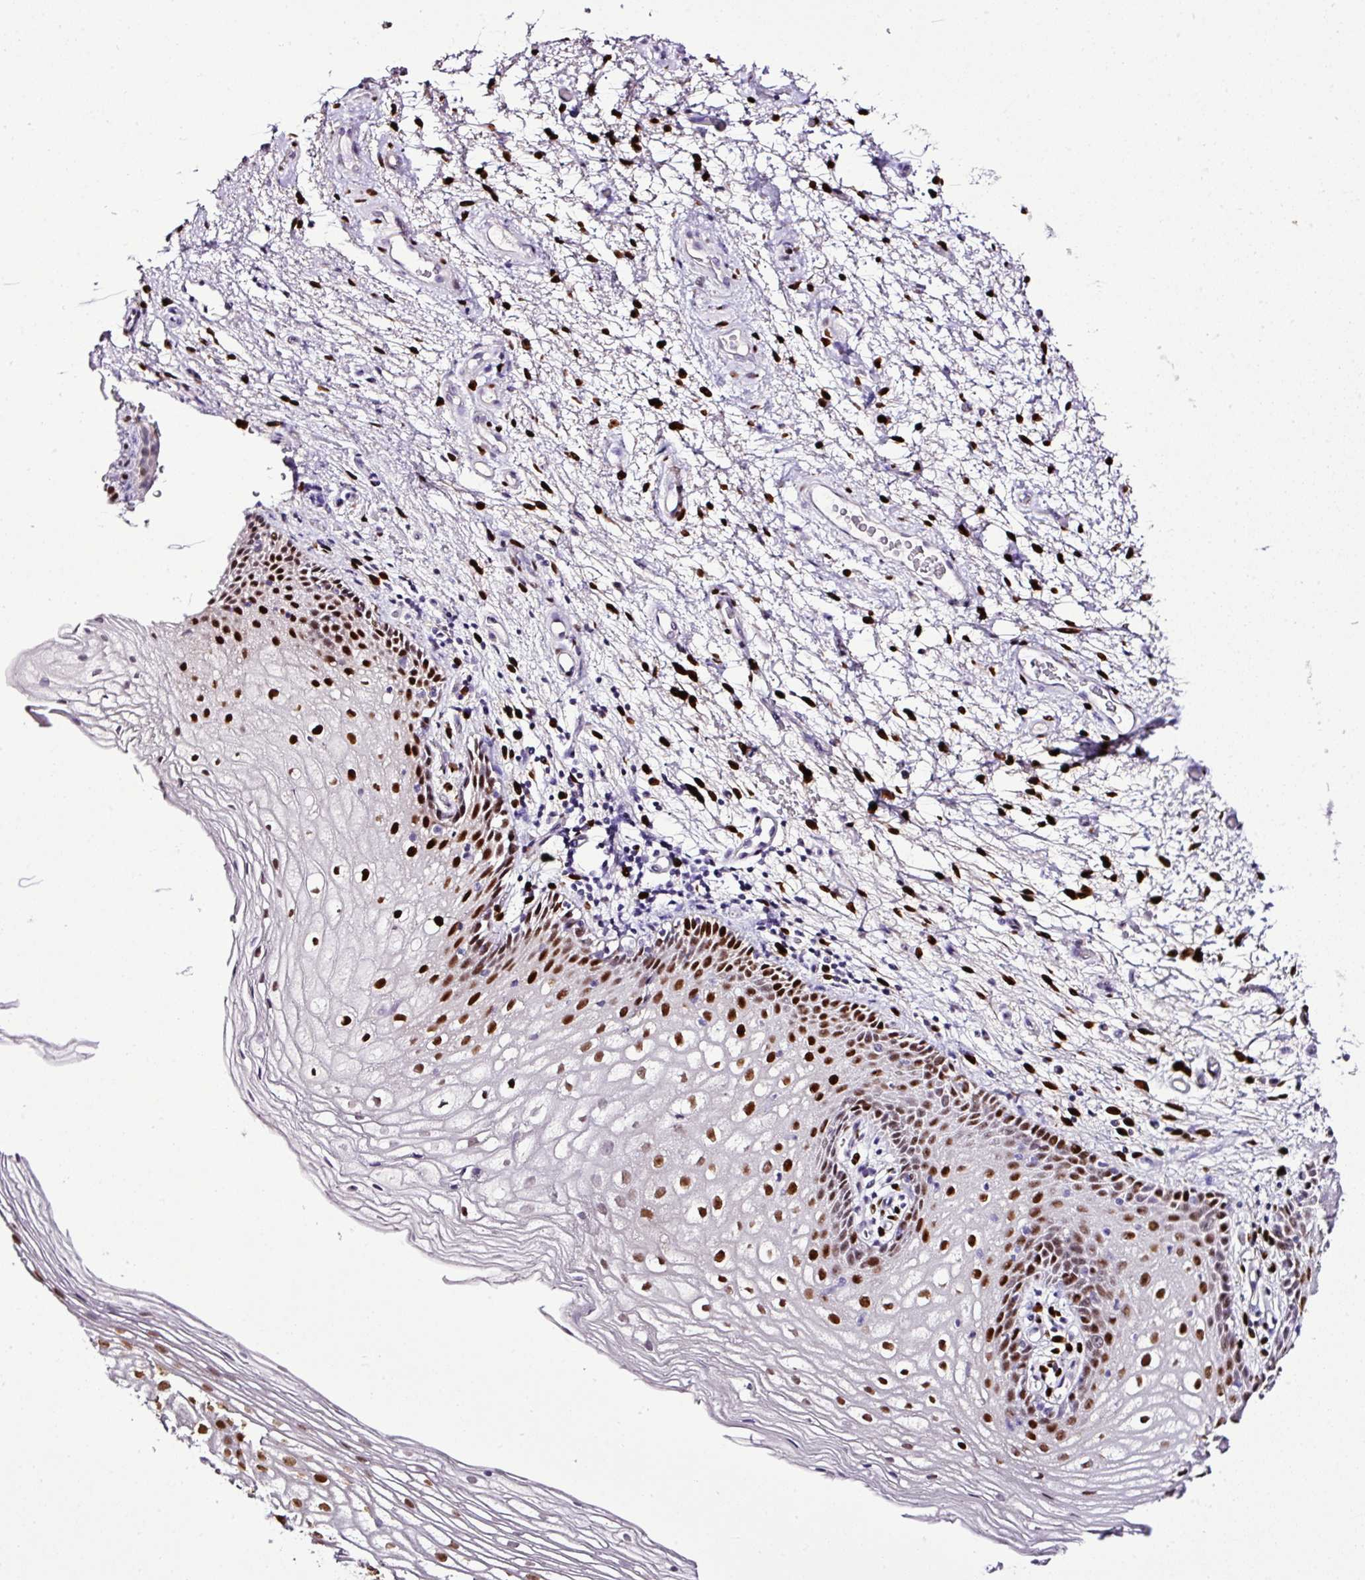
{"staining": {"intensity": "strong", "quantity": ">75%", "location": "nuclear"}, "tissue": "vagina", "cell_type": "Squamous epithelial cells", "image_type": "normal", "snomed": [{"axis": "morphology", "description": "Normal tissue, NOS"}, {"axis": "topography", "description": "Vagina"}], "caption": "Immunohistochemistry (IHC) micrograph of normal vagina: vagina stained using immunohistochemistry (IHC) exhibits high levels of strong protein expression localized specifically in the nuclear of squamous epithelial cells, appearing as a nuclear brown color.", "gene": "ESR1", "patient": {"sex": "female", "age": 47}}